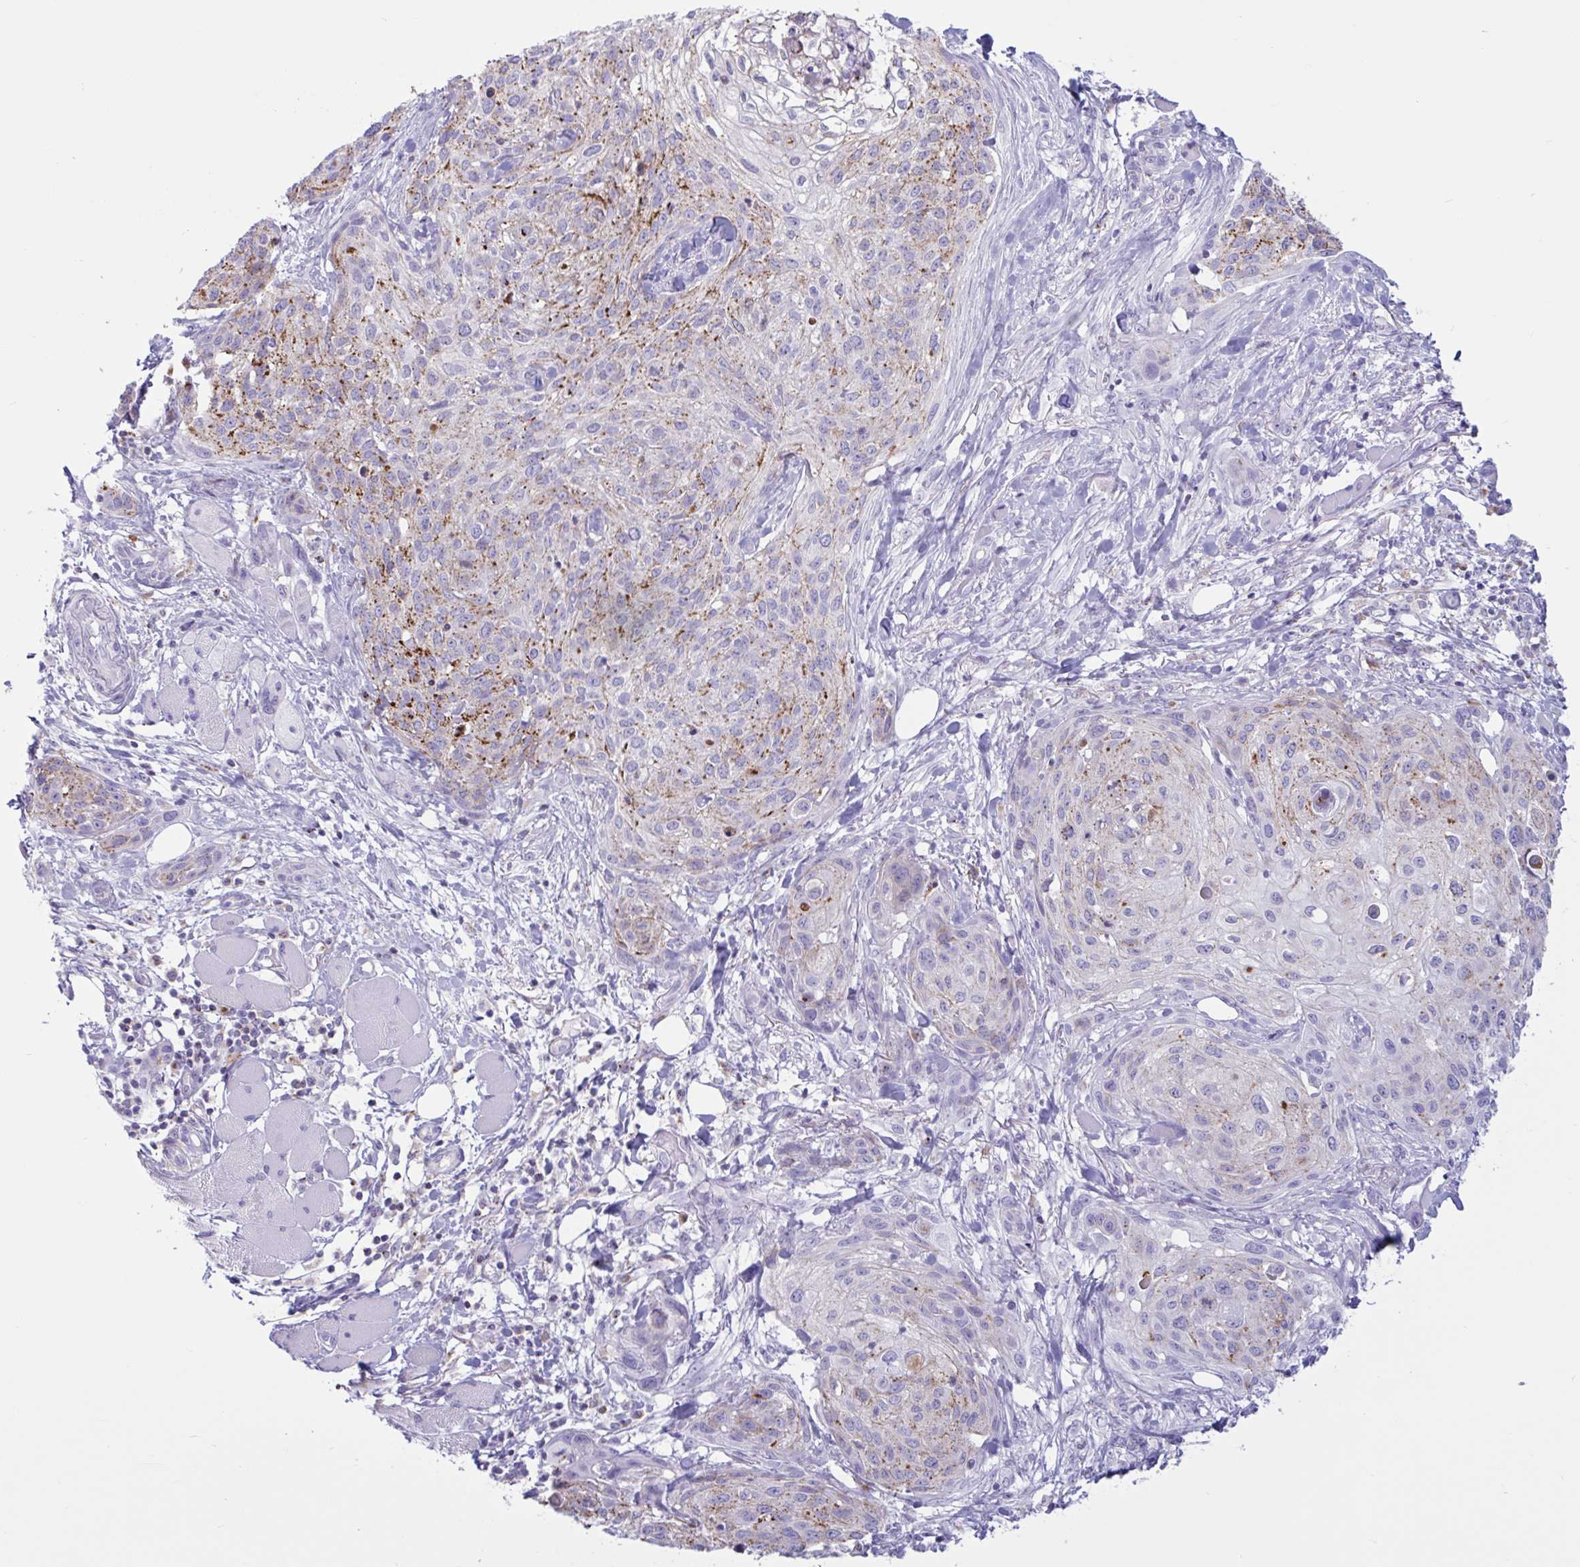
{"staining": {"intensity": "moderate", "quantity": "<25%", "location": "cytoplasmic/membranous"}, "tissue": "skin cancer", "cell_type": "Tumor cells", "image_type": "cancer", "snomed": [{"axis": "morphology", "description": "Squamous cell carcinoma, NOS"}, {"axis": "topography", "description": "Skin"}], "caption": "High-power microscopy captured an immunohistochemistry histopathology image of skin cancer (squamous cell carcinoma), revealing moderate cytoplasmic/membranous positivity in approximately <25% of tumor cells.", "gene": "XCL1", "patient": {"sex": "female", "age": 87}}